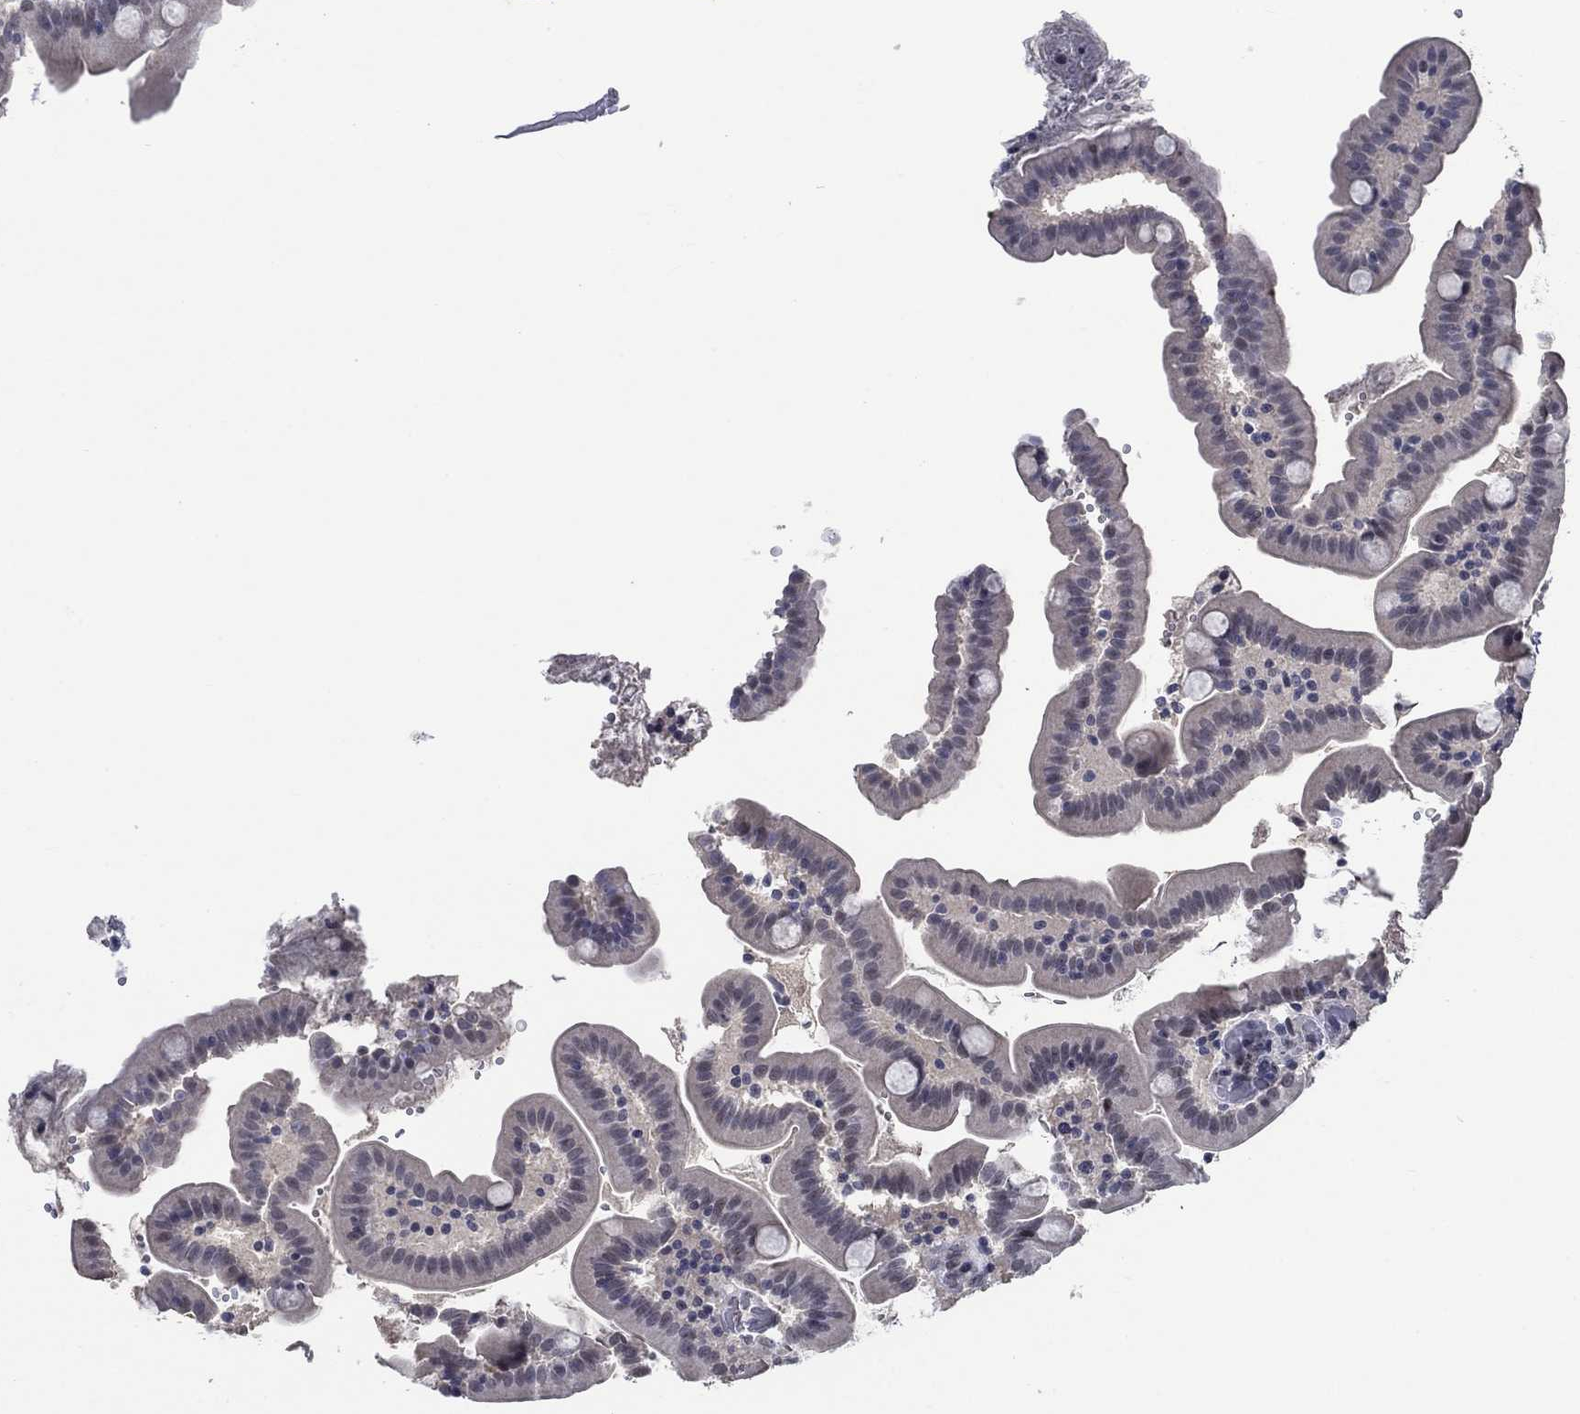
{"staining": {"intensity": "negative", "quantity": "none", "location": "none"}, "tissue": "small intestine", "cell_type": "Glandular cells", "image_type": "normal", "snomed": [{"axis": "morphology", "description": "Normal tissue, NOS"}, {"axis": "topography", "description": "Small intestine"}], "caption": "Immunohistochemistry (IHC) micrograph of normal human small intestine stained for a protein (brown), which displays no positivity in glandular cells. (Brightfield microscopy of DAB (3,3'-diaminobenzidine) immunohistochemistry (IHC) at high magnification).", "gene": "HTN1", "patient": {"sex": "female", "age": 44}}